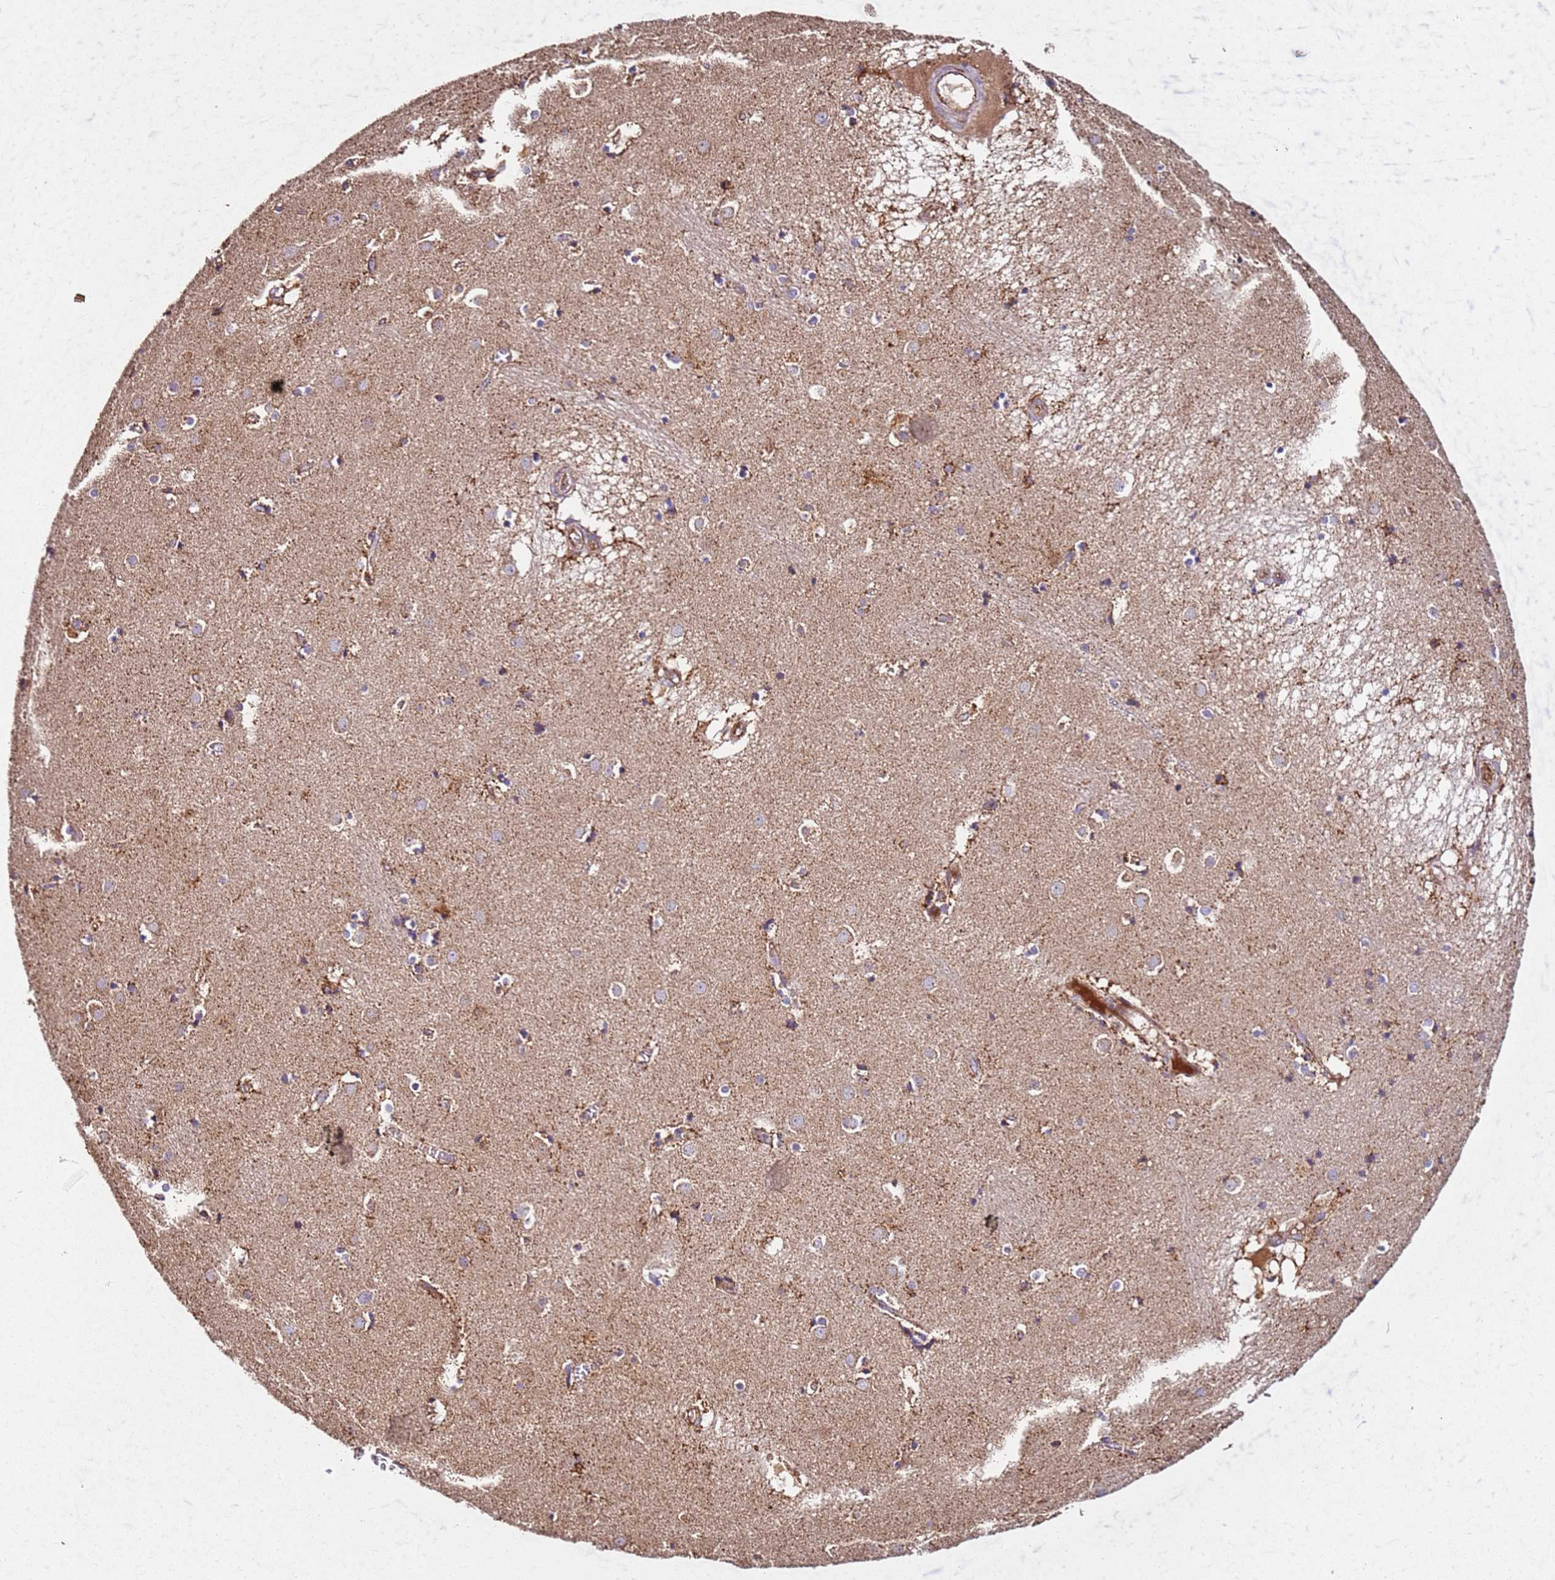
{"staining": {"intensity": "moderate", "quantity": "25%-75%", "location": "cytoplasmic/membranous"}, "tissue": "caudate", "cell_type": "Glial cells", "image_type": "normal", "snomed": [{"axis": "morphology", "description": "Normal tissue, NOS"}, {"axis": "topography", "description": "Lateral ventricle wall"}], "caption": "A micrograph of human caudate stained for a protein demonstrates moderate cytoplasmic/membranous brown staining in glial cells.", "gene": "RMND5A", "patient": {"sex": "male", "age": 70}}